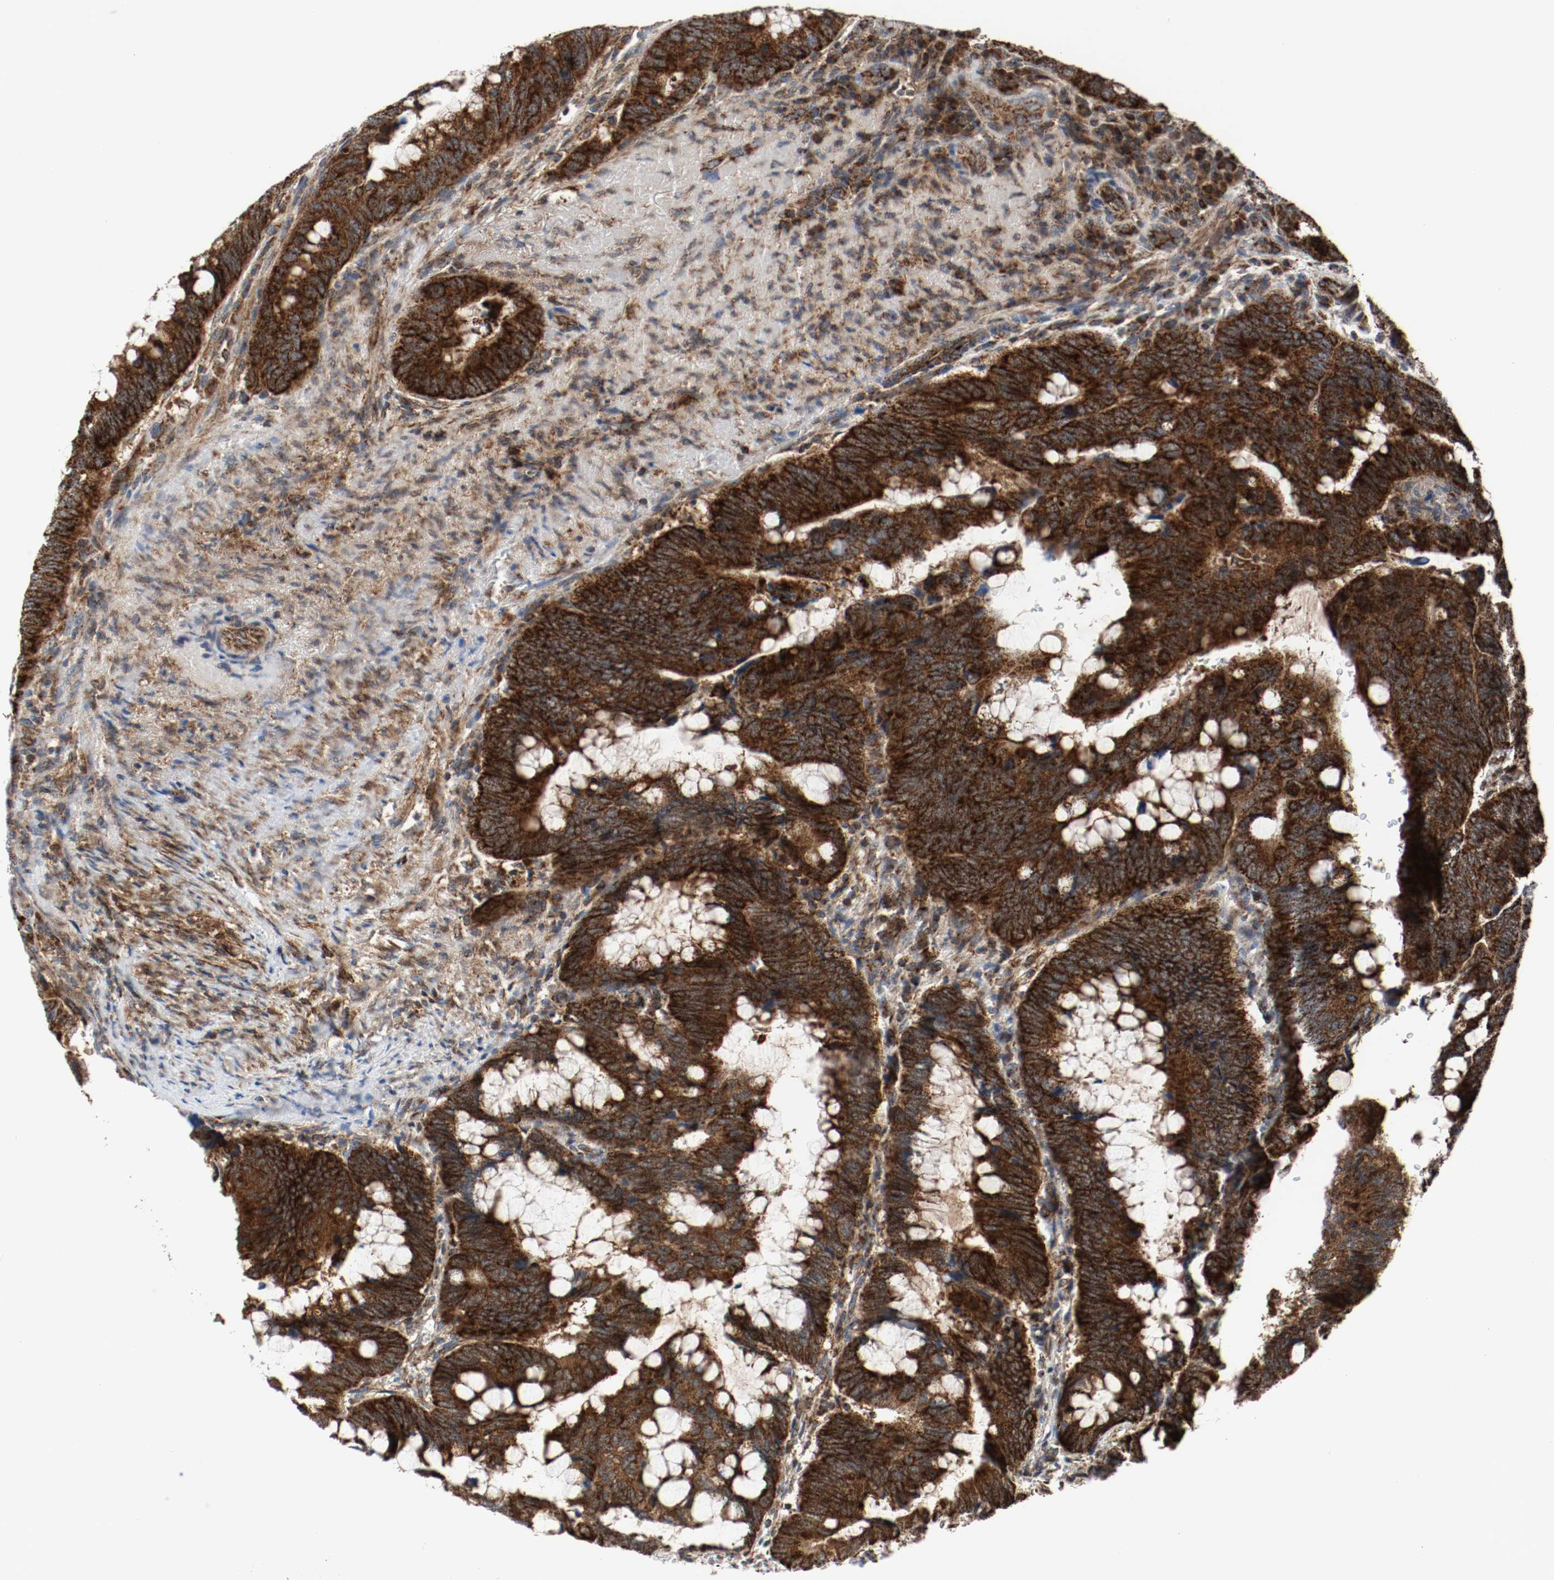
{"staining": {"intensity": "strong", "quantity": ">75%", "location": "cytoplasmic/membranous"}, "tissue": "colorectal cancer", "cell_type": "Tumor cells", "image_type": "cancer", "snomed": [{"axis": "morphology", "description": "Normal tissue, NOS"}, {"axis": "morphology", "description": "Adenocarcinoma, NOS"}, {"axis": "topography", "description": "Rectum"}, {"axis": "topography", "description": "Peripheral nerve tissue"}], "caption": "Protein expression analysis of adenocarcinoma (colorectal) demonstrates strong cytoplasmic/membranous positivity in about >75% of tumor cells.", "gene": "TXNRD1", "patient": {"sex": "male", "age": 92}}